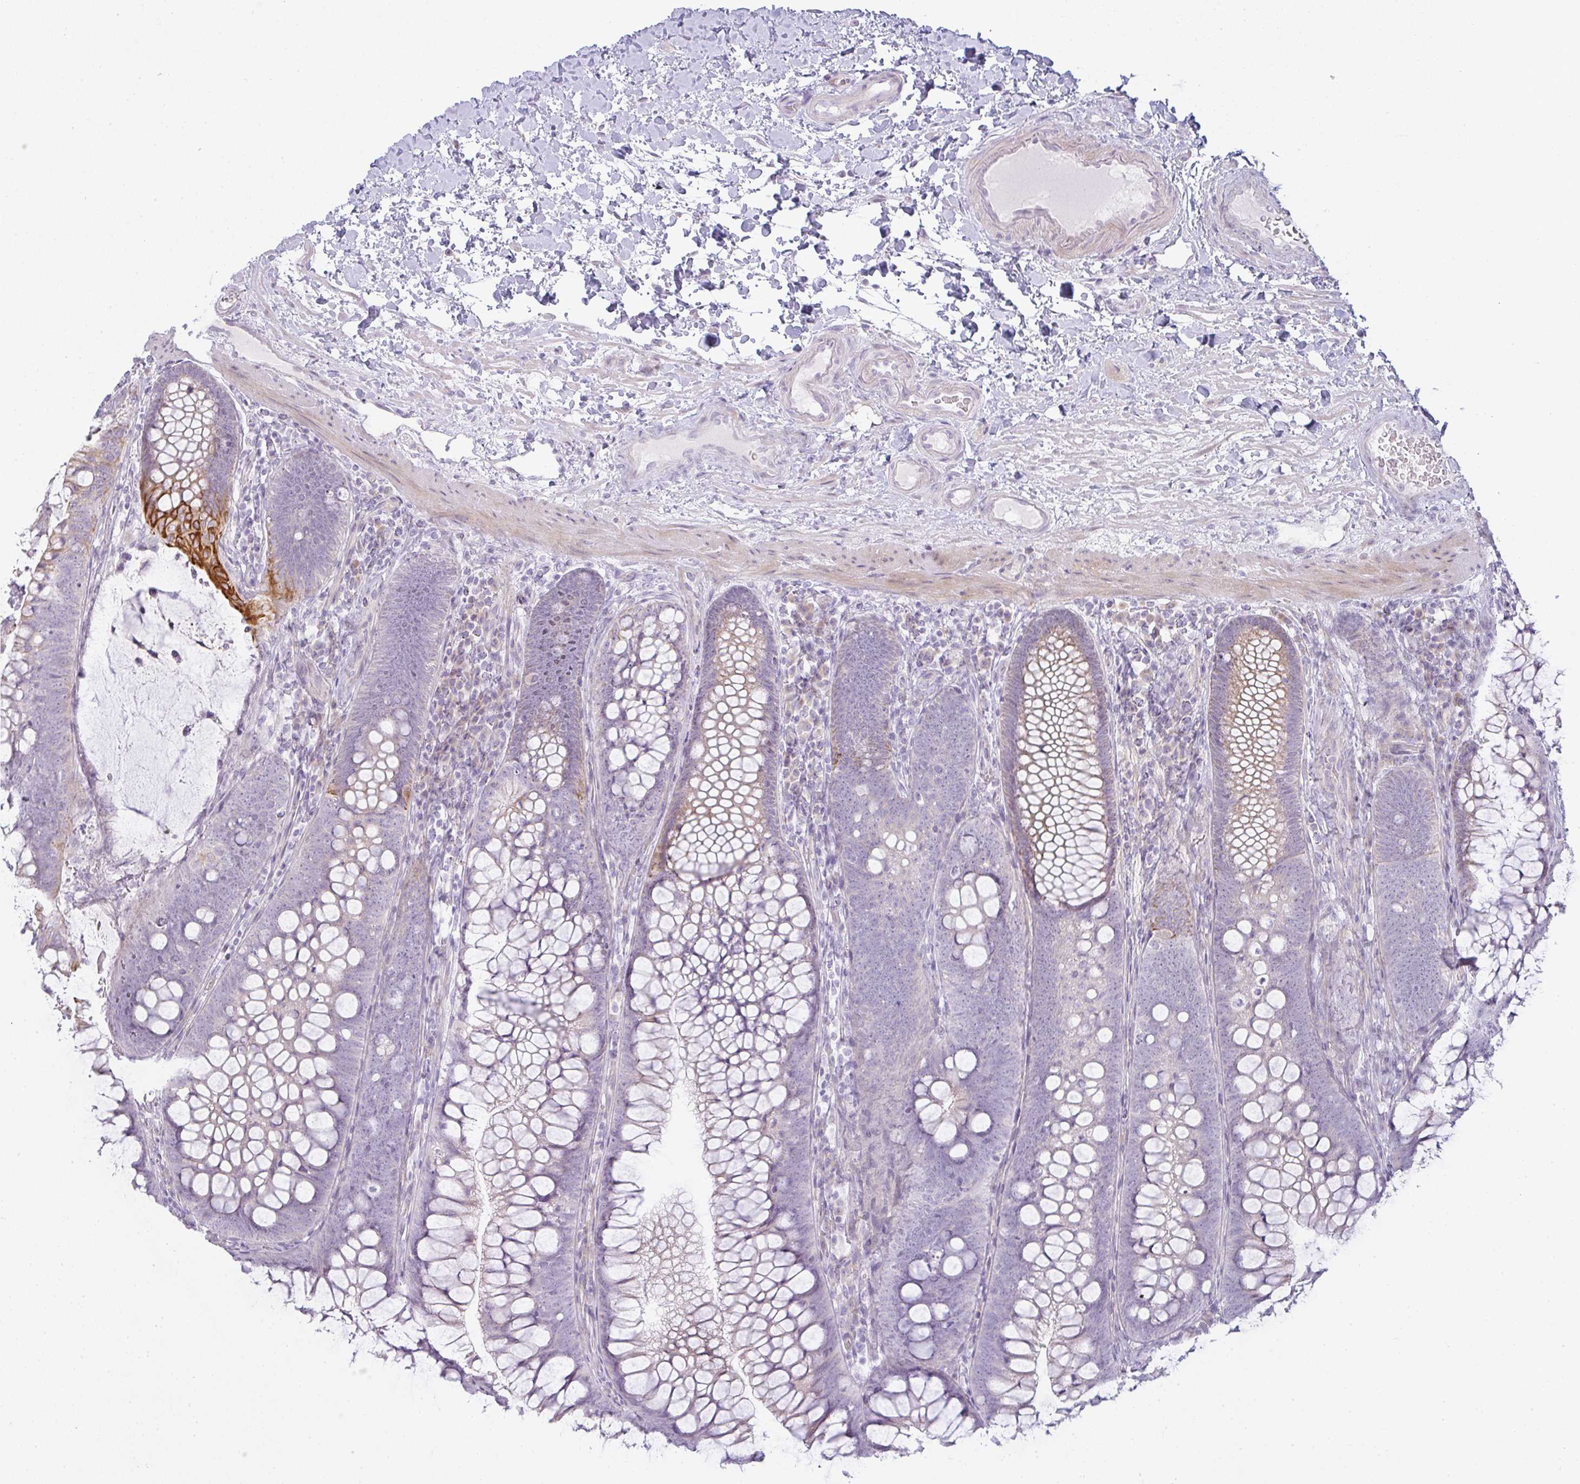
{"staining": {"intensity": "negative", "quantity": "none", "location": "none"}, "tissue": "colon", "cell_type": "Endothelial cells", "image_type": "normal", "snomed": [{"axis": "morphology", "description": "Normal tissue, NOS"}, {"axis": "morphology", "description": "Adenoma, NOS"}, {"axis": "topography", "description": "Soft tissue"}, {"axis": "topography", "description": "Colon"}], "caption": "IHC of unremarkable human colon shows no staining in endothelial cells. Nuclei are stained in blue.", "gene": "SIRPB2", "patient": {"sex": "male", "age": 47}}